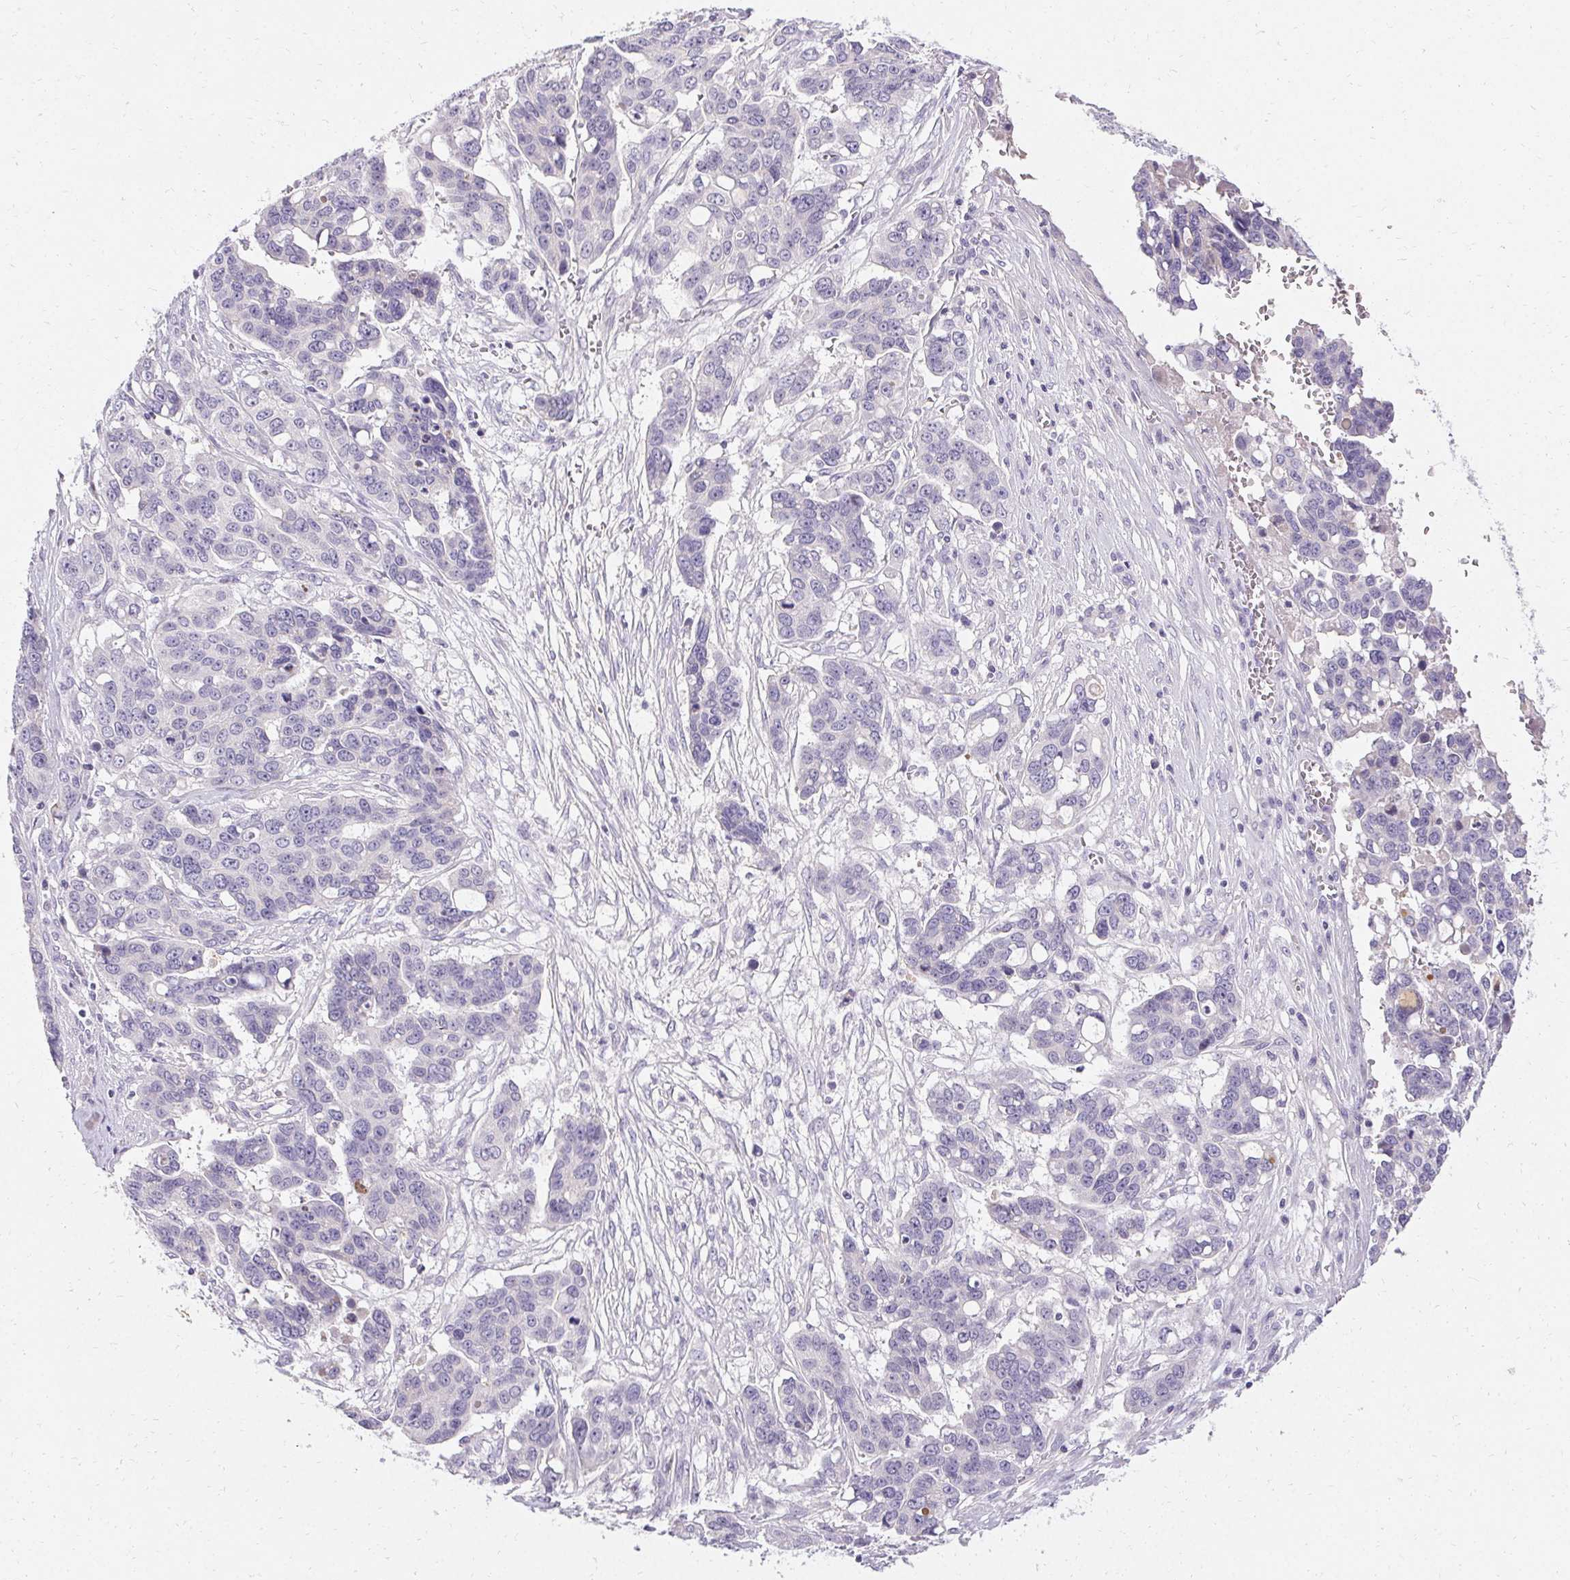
{"staining": {"intensity": "negative", "quantity": "none", "location": "none"}, "tissue": "ovarian cancer", "cell_type": "Tumor cells", "image_type": "cancer", "snomed": [{"axis": "morphology", "description": "Carcinoma, endometroid"}, {"axis": "topography", "description": "Ovary"}], "caption": "Image shows no protein staining in tumor cells of ovarian cancer tissue.", "gene": "TRIP13", "patient": {"sex": "female", "age": 78}}